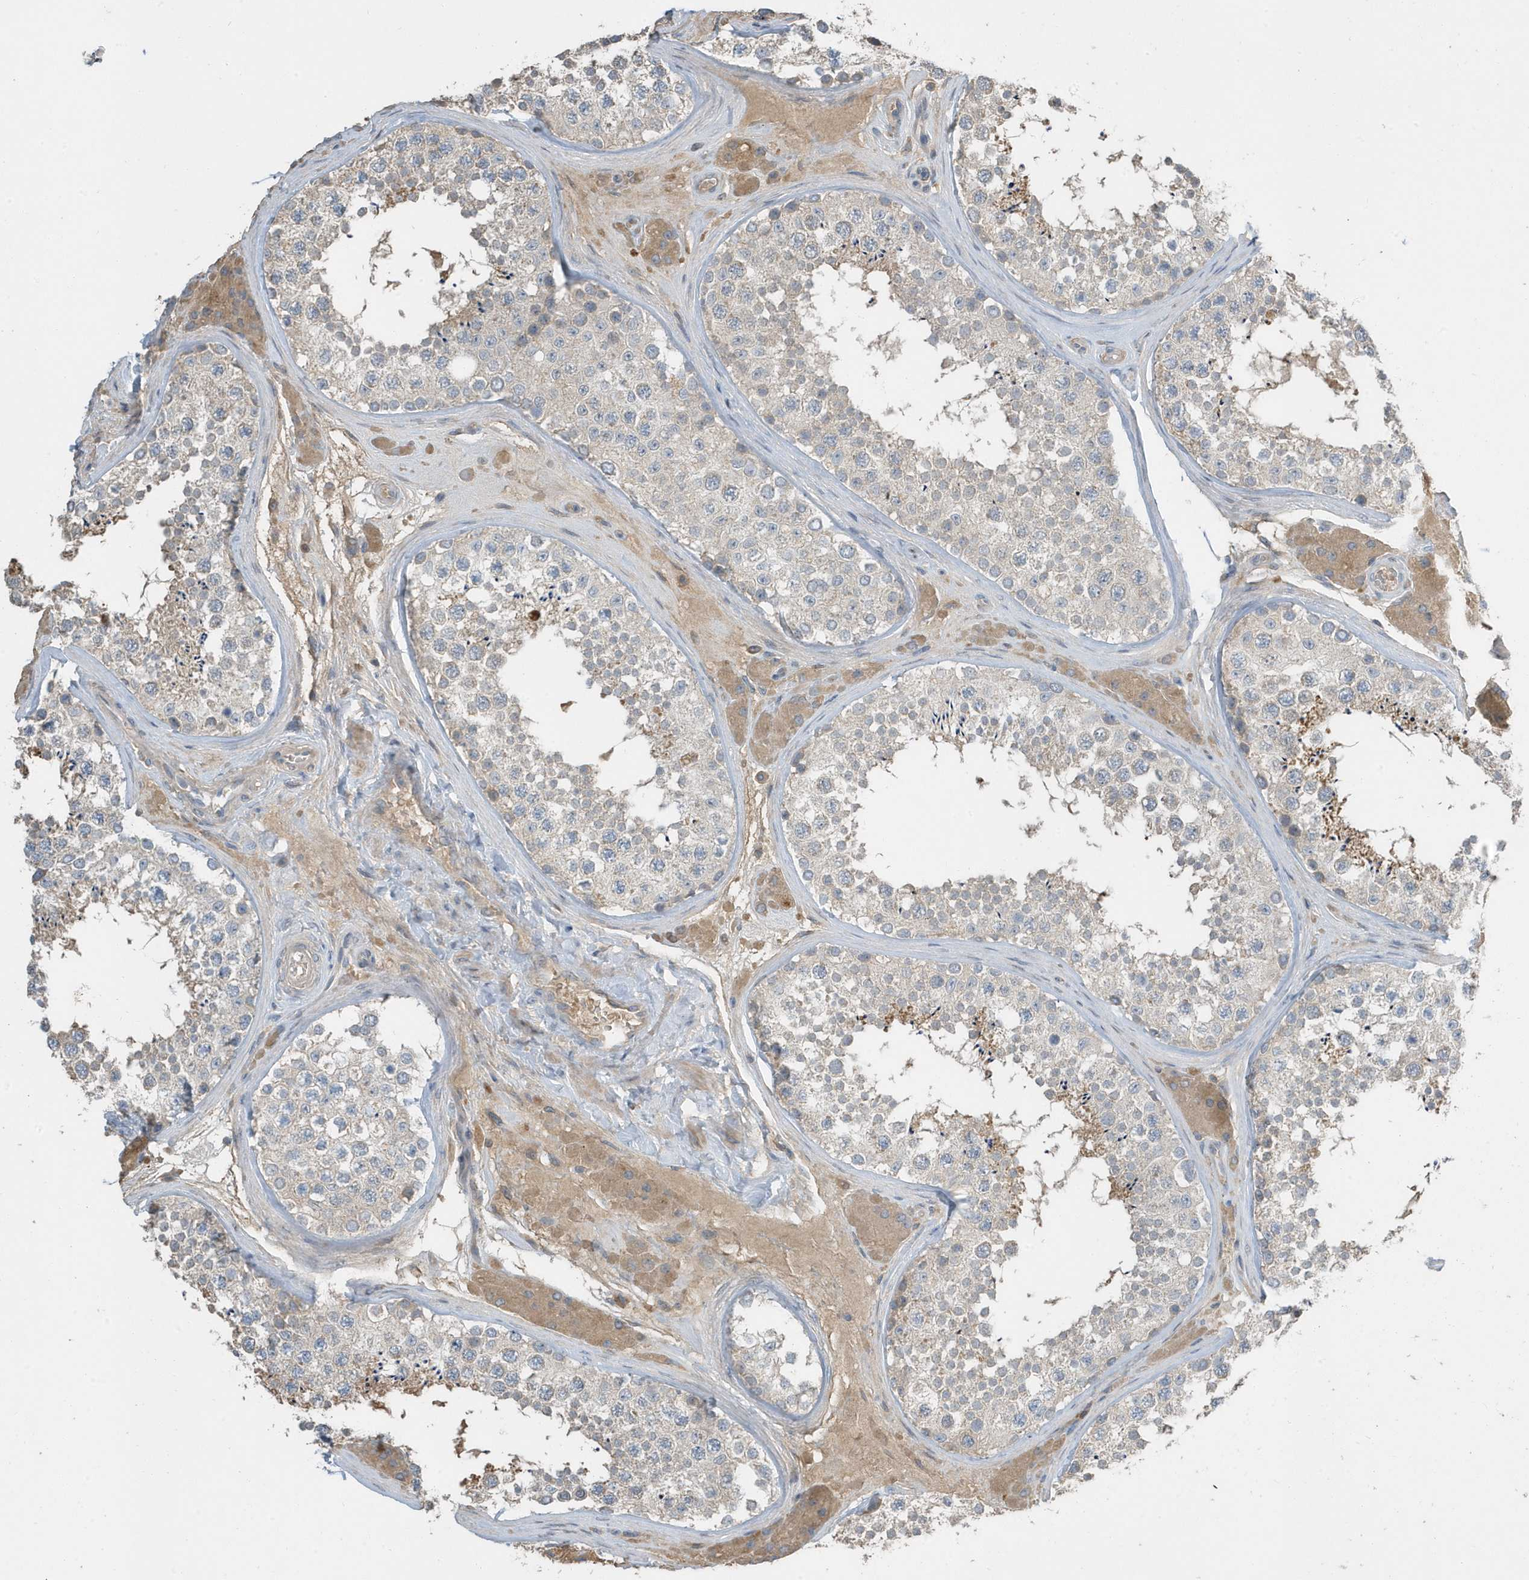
{"staining": {"intensity": "moderate", "quantity": "<25%", "location": "cytoplasmic/membranous"}, "tissue": "testis", "cell_type": "Cells in seminiferous ducts", "image_type": "normal", "snomed": [{"axis": "morphology", "description": "Normal tissue, NOS"}, {"axis": "topography", "description": "Testis"}], "caption": "A high-resolution image shows IHC staining of unremarkable testis, which demonstrates moderate cytoplasmic/membranous positivity in approximately <25% of cells in seminiferous ducts.", "gene": "USP53", "patient": {"sex": "male", "age": 46}}